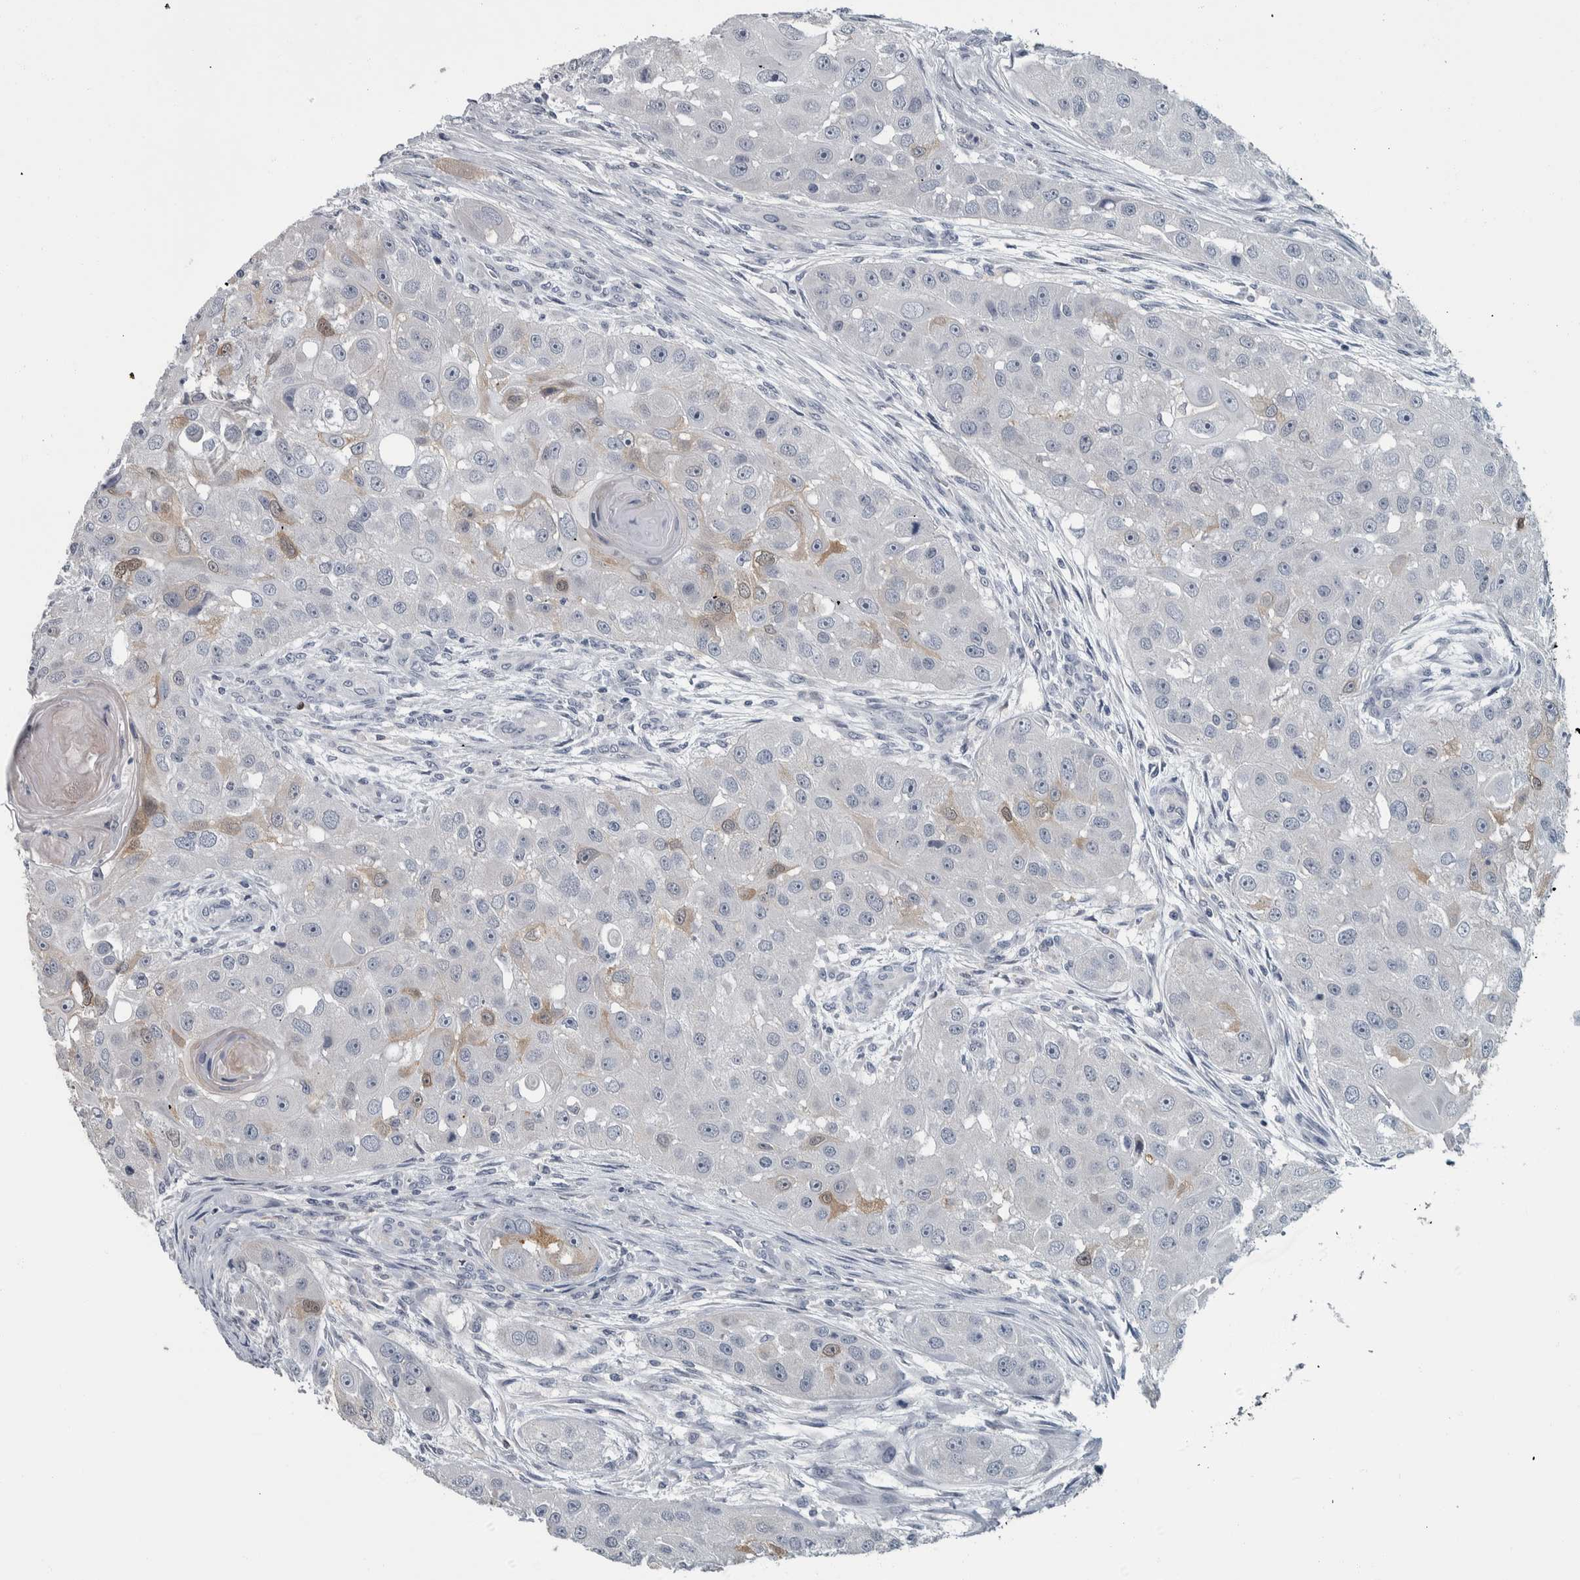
{"staining": {"intensity": "weak", "quantity": "<25%", "location": "cytoplasmic/membranous,nuclear"}, "tissue": "head and neck cancer", "cell_type": "Tumor cells", "image_type": "cancer", "snomed": [{"axis": "morphology", "description": "Normal tissue, NOS"}, {"axis": "morphology", "description": "Squamous cell carcinoma, NOS"}, {"axis": "topography", "description": "Skeletal muscle"}, {"axis": "topography", "description": "Head-Neck"}], "caption": "High magnification brightfield microscopy of head and neck cancer stained with DAB (brown) and counterstained with hematoxylin (blue): tumor cells show no significant positivity.", "gene": "CAVIN4", "patient": {"sex": "male", "age": 51}}